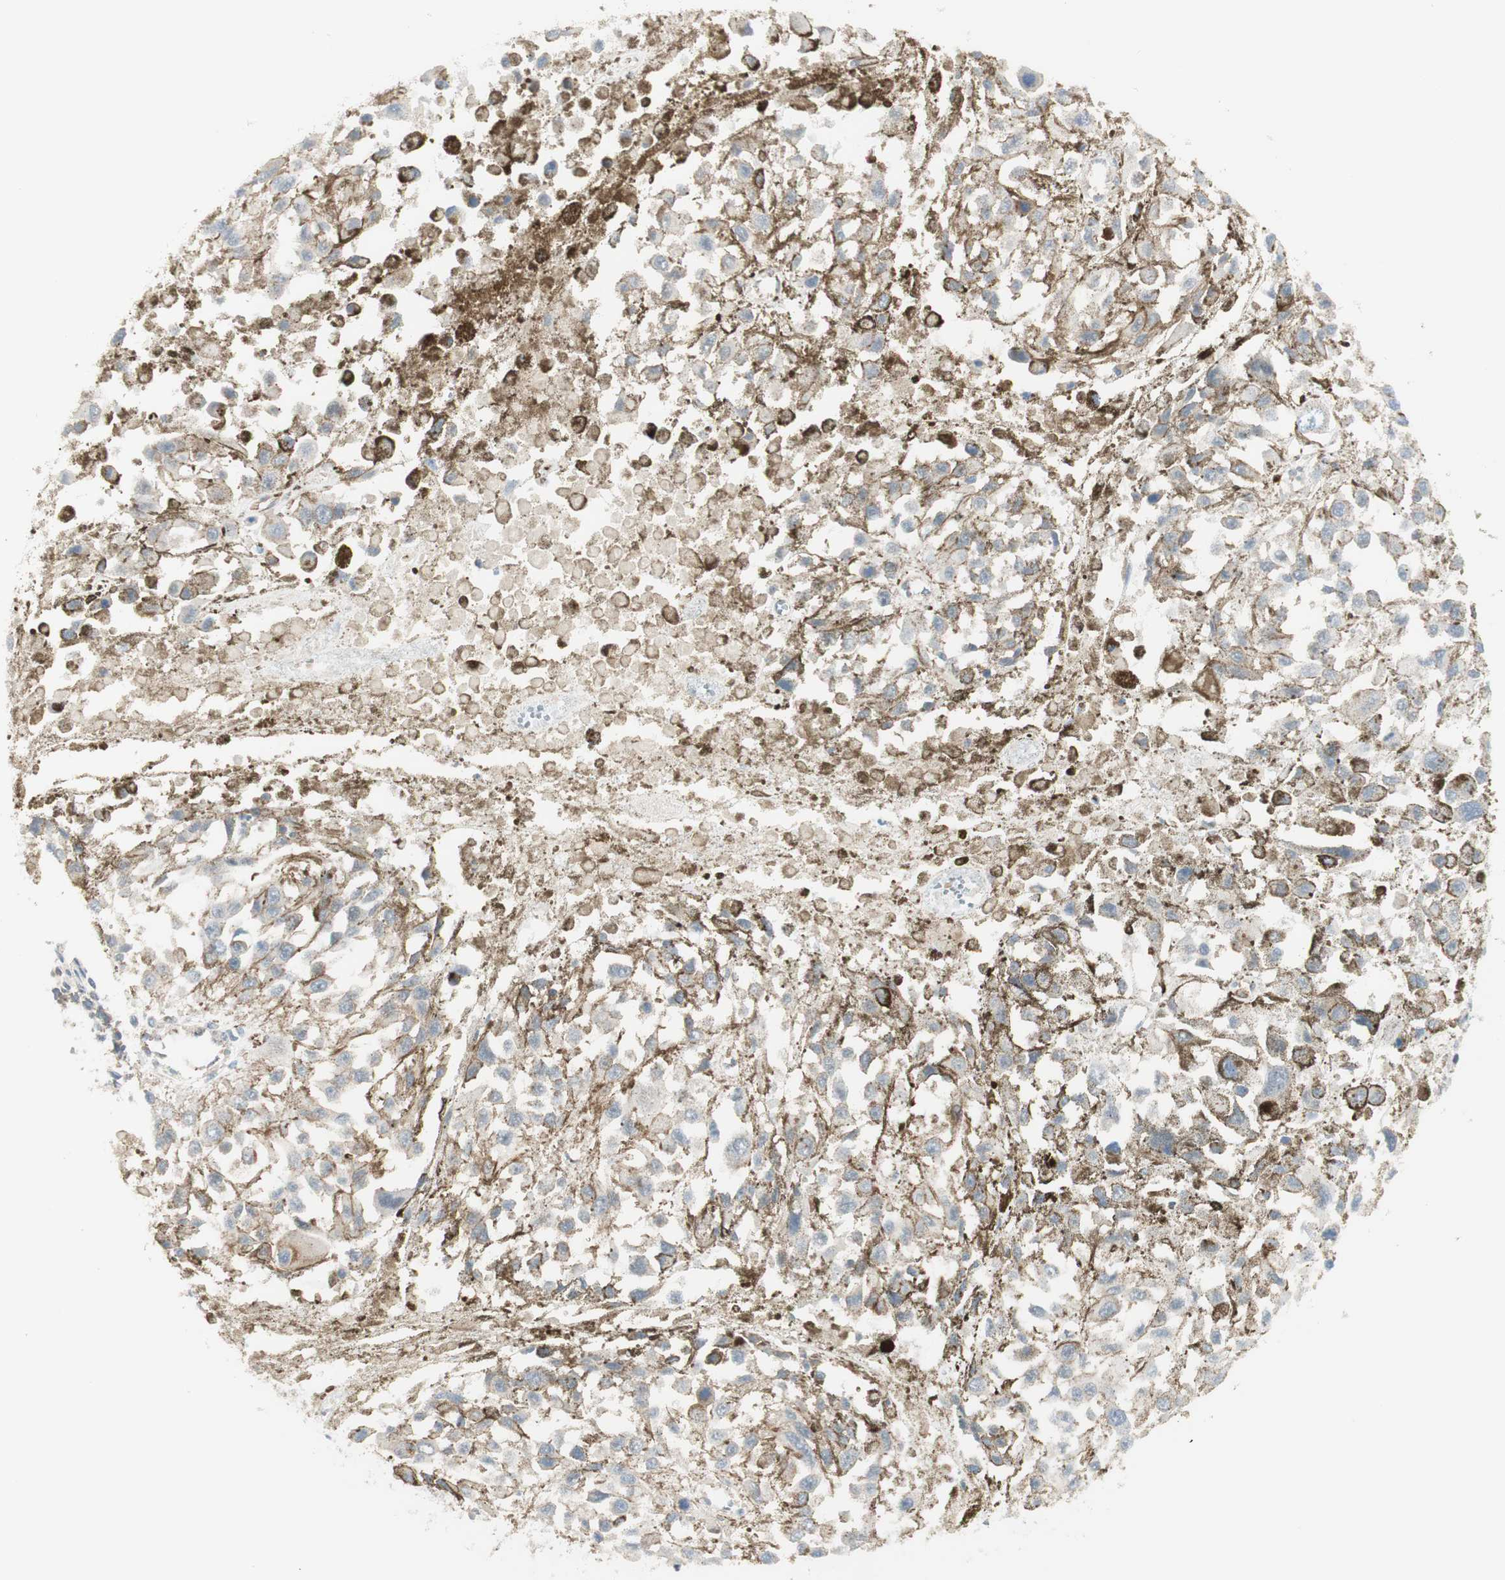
{"staining": {"intensity": "weak", "quantity": "25%-75%", "location": "cytoplasmic/membranous"}, "tissue": "melanoma", "cell_type": "Tumor cells", "image_type": "cancer", "snomed": [{"axis": "morphology", "description": "Malignant melanoma, Metastatic site"}, {"axis": "topography", "description": "Lymph node"}], "caption": "Immunohistochemical staining of human melanoma exhibits low levels of weak cytoplasmic/membranous protein staining in approximately 25%-75% of tumor cells.", "gene": "TJP1", "patient": {"sex": "male", "age": 59}}